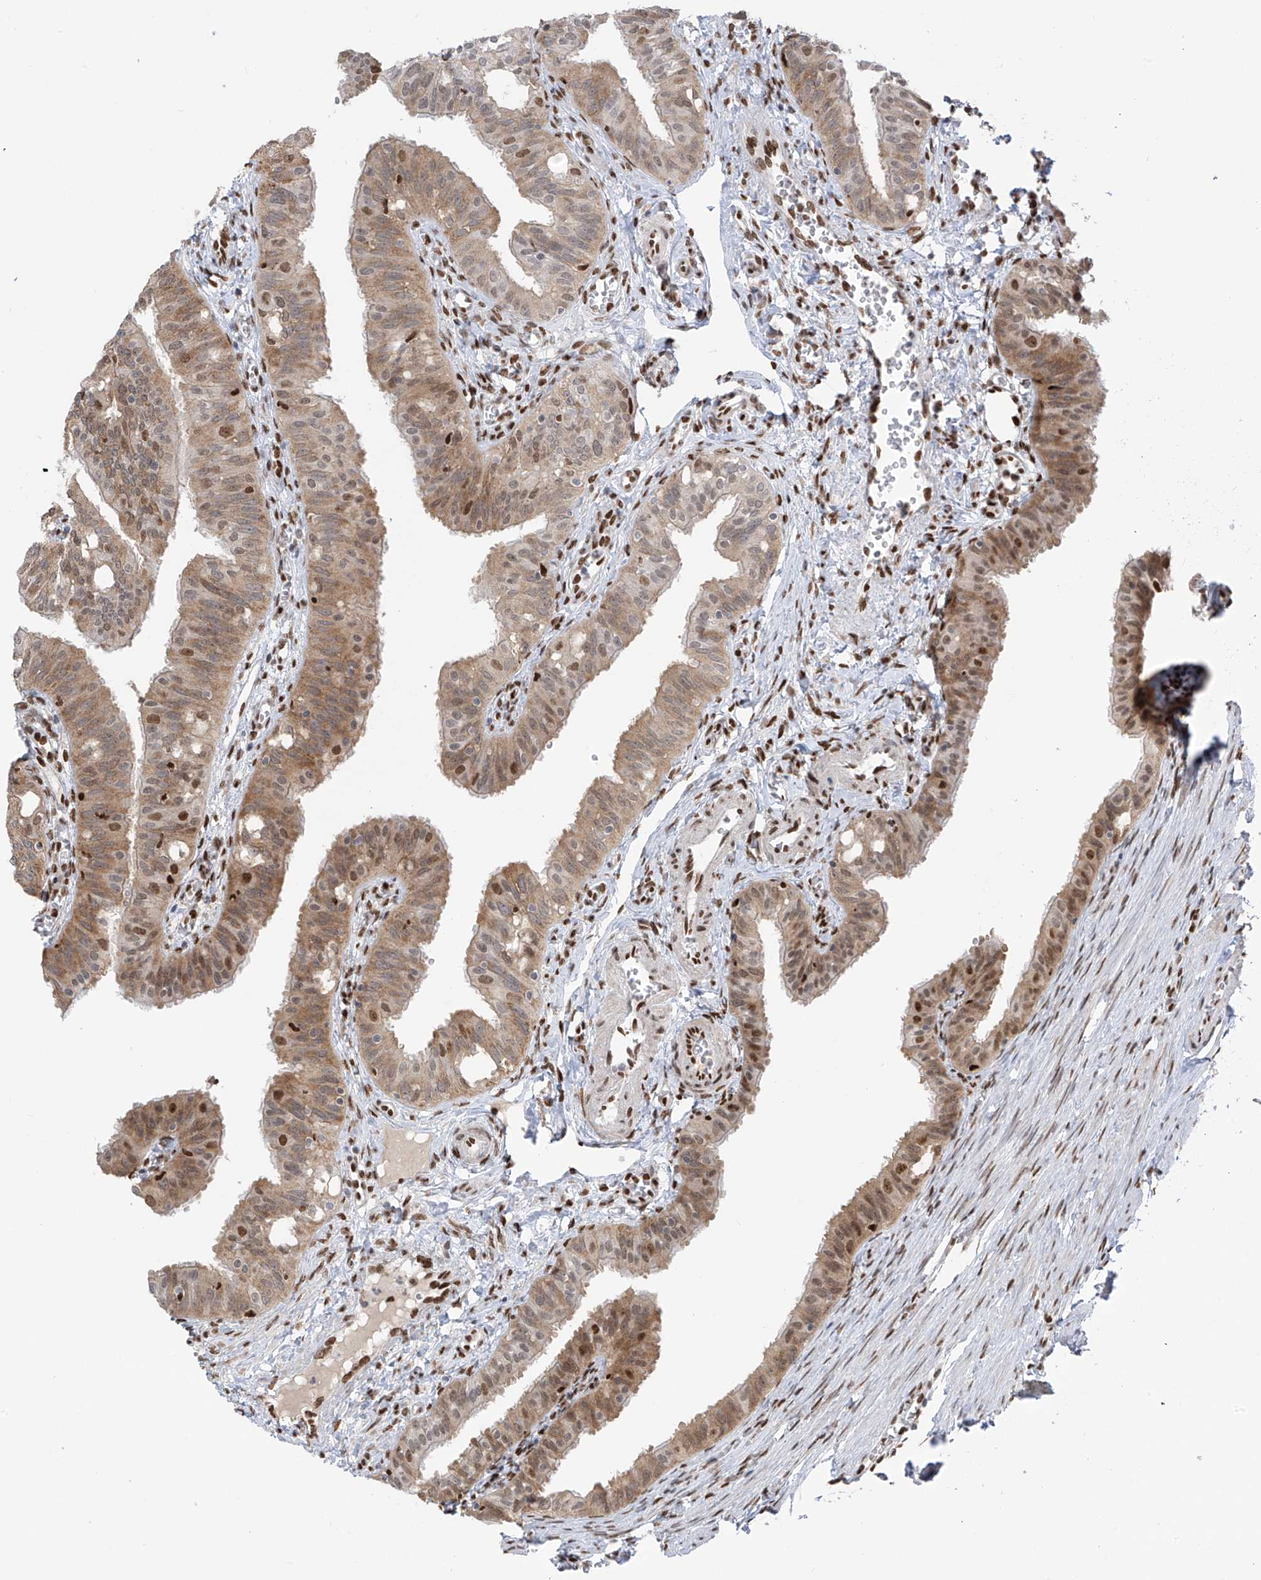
{"staining": {"intensity": "moderate", "quantity": ">75%", "location": "cytoplasmic/membranous,nuclear"}, "tissue": "fallopian tube", "cell_type": "Glandular cells", "image_type": "normal", "snomed": [{"axis": "morphology", "description": "Normal tissue, NOS"}, {"axis": "topography", "description": "Fallopian tube"}, {"axis": "topography", "description": "Ovary"}], "caption": "Immunohistochemistry (IHC) (DAB (3,3'-diaminobenzidine)) staining of unremarkable human fallopian tube demonstrates moderate cytoplasmic/membranous,nuclear protein positivity in about >75% of glandular cells. Using DAB (brown) and hematoxylin (blue) stains, captured at high magnification using brightfield microscopy.", "gene": "PM20D2", "patient": {"sex": "female", "age": 42}}